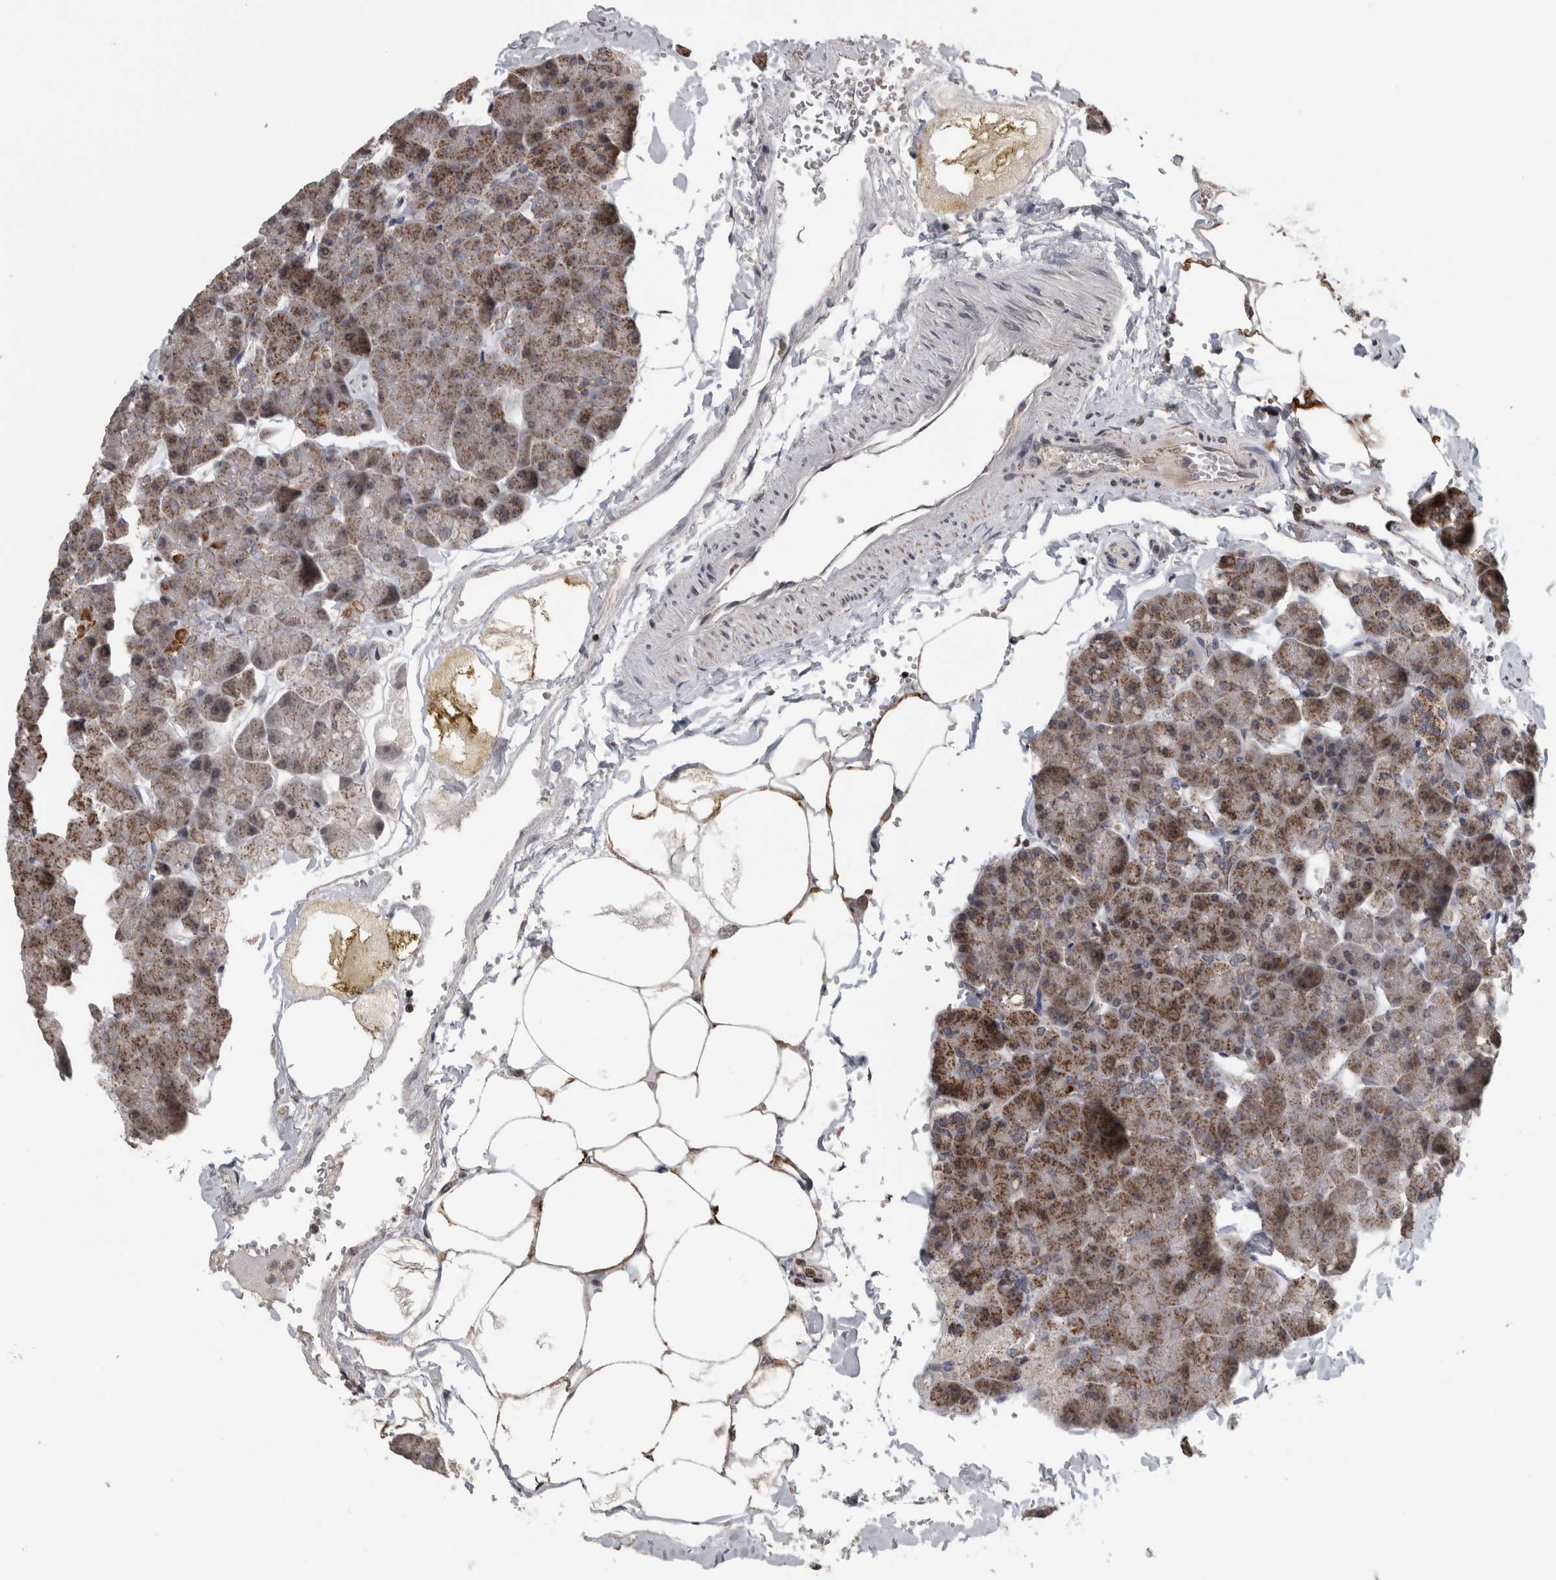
{"staining": {"intensity": "moderate", "quantity": "25%-75%", "location": "cytoplasmic/membranous"}, "tissue": "pancreas", "cell_type": "Exocrine glandular cells", "image_type": "normal", "snomed": [{"axis": "morphology", "description": "Normal tissue, NOS"}, {"axis": "topography", "description": "Pancreas"}], "caption": "IHC (DAB) staining of unremarkable pancreas shows moderate cytoplasmic/membranous protein staining in approximately 25%-75% of exocrine glandular cells.", "gene": "OR2K2", "patient": {"sex": "male", "age": 35}}